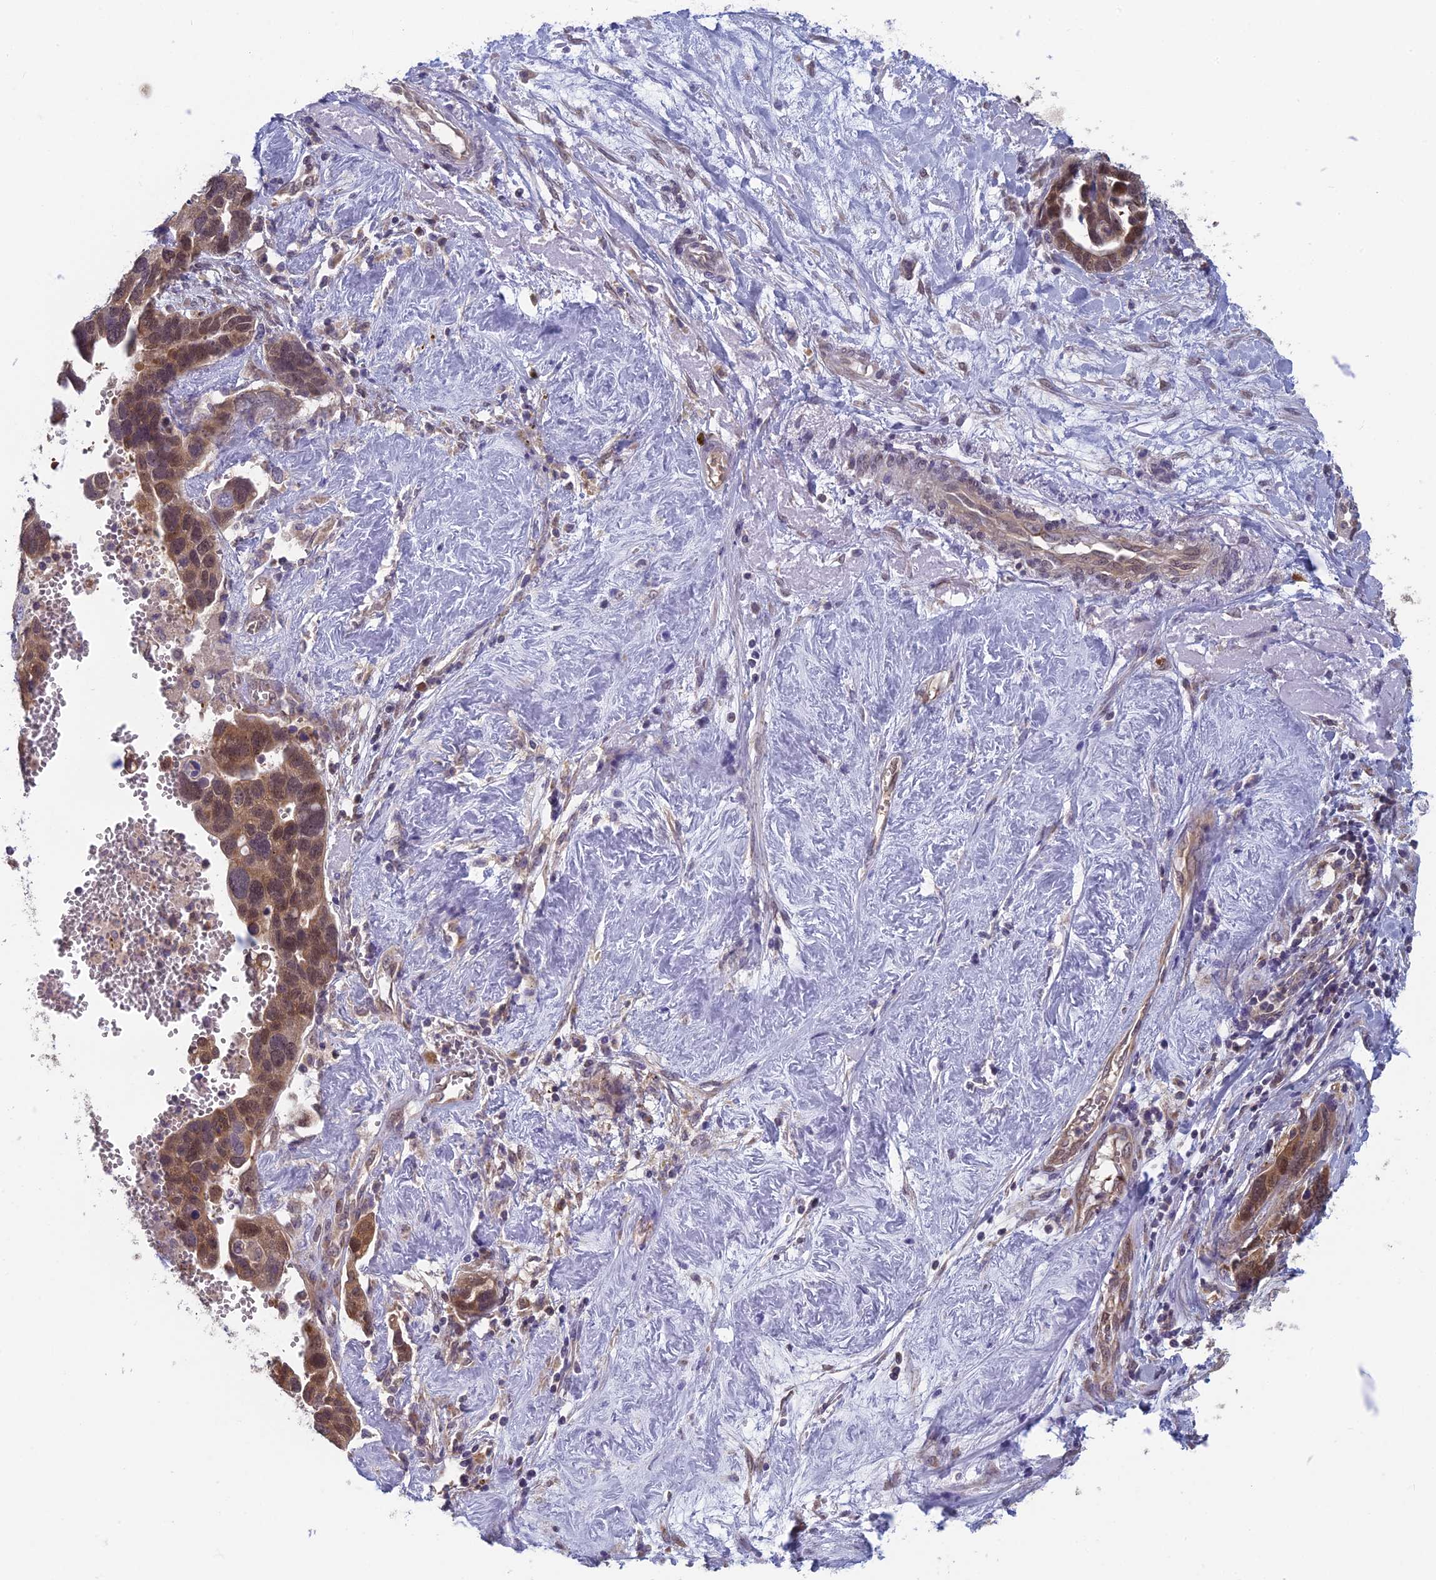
{"staining": {"intensity": "moderate", "quantity": ">75%", "location": "cytoplasmic/membranous,nuclear"}, "tissue": "ovarian cancer", "cell_type": "Tumor cells", "image_type": "cancer", "snomed": [{"axis": "morphology", "description": "Cystadenocarcinoma, serous, NOS"}, {"axis": "topography", "description": "Ovary"}], "caption": "There is medium levels of moderate cytoplasmic/membranous and nuclear staining in tumor cells of ovarian serous cystadenocarcinoma, as demonstrated by immunohistochemical staining (brown color).", "gene": "MRI1", "patient": {"sex": "female", "age": 54}}